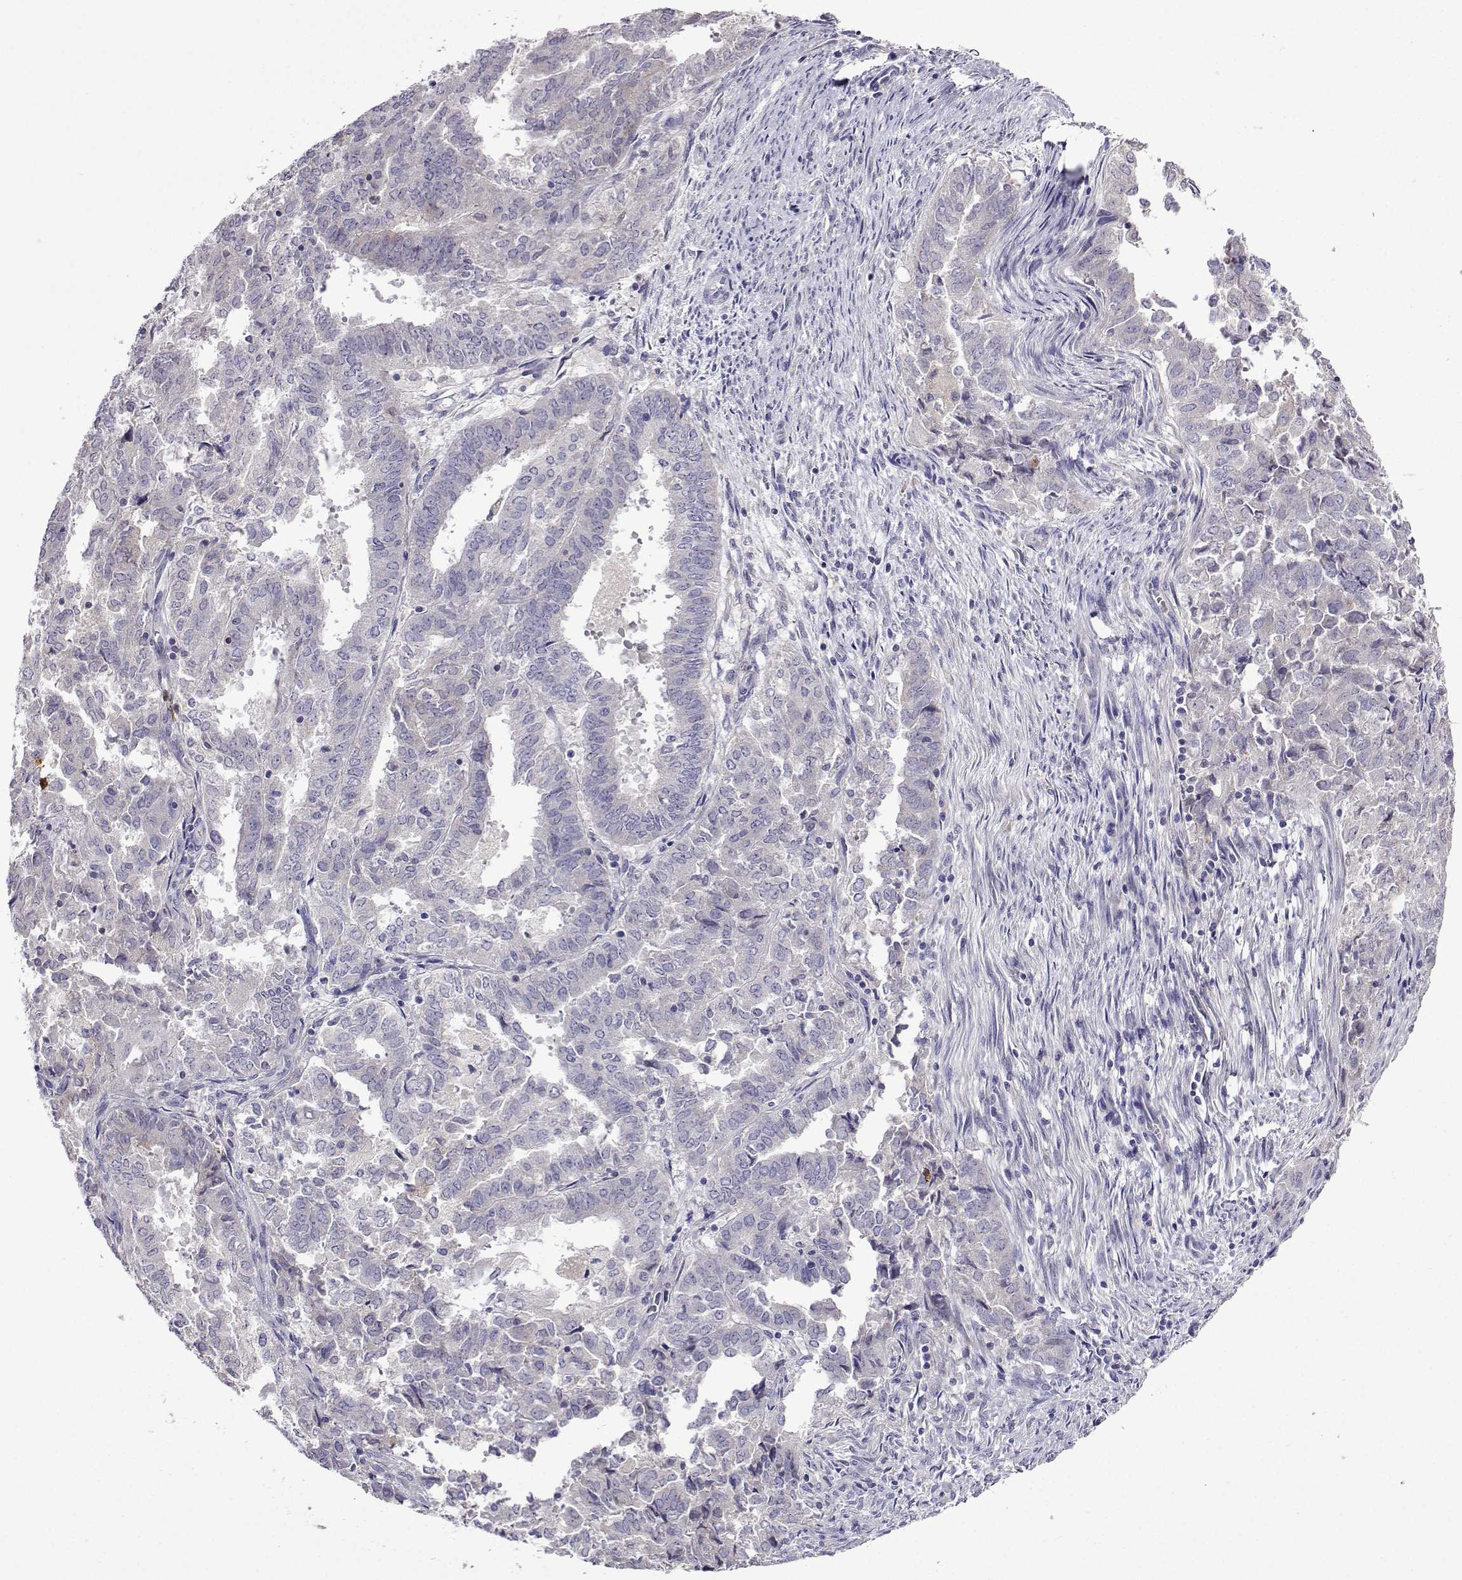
{"staining": {"intensity": "negative", "quantity": "none", "location": "none"}, "tissue": "endometrial cancer", "cell_type": "Tumor cells", "image_type": "cancer", "snomed": [{"axis": "morphology", "description": "Adenocarcinoma, NOS"}, {"axis": "topography", "description": "Endometrium"}], "caption": "DAB (3,3'-diaminobenzidine) immunohistochemical staining of endometrial adenocarcinoma exhibits no significant expression in tumor cells. Brightfield microscopy of IHC stained with DAB (brown) and hematoxylin (blue), captured at high magnification.", "gene": "SULT2A1", "patient": {"sex": "female", "age": 72}}